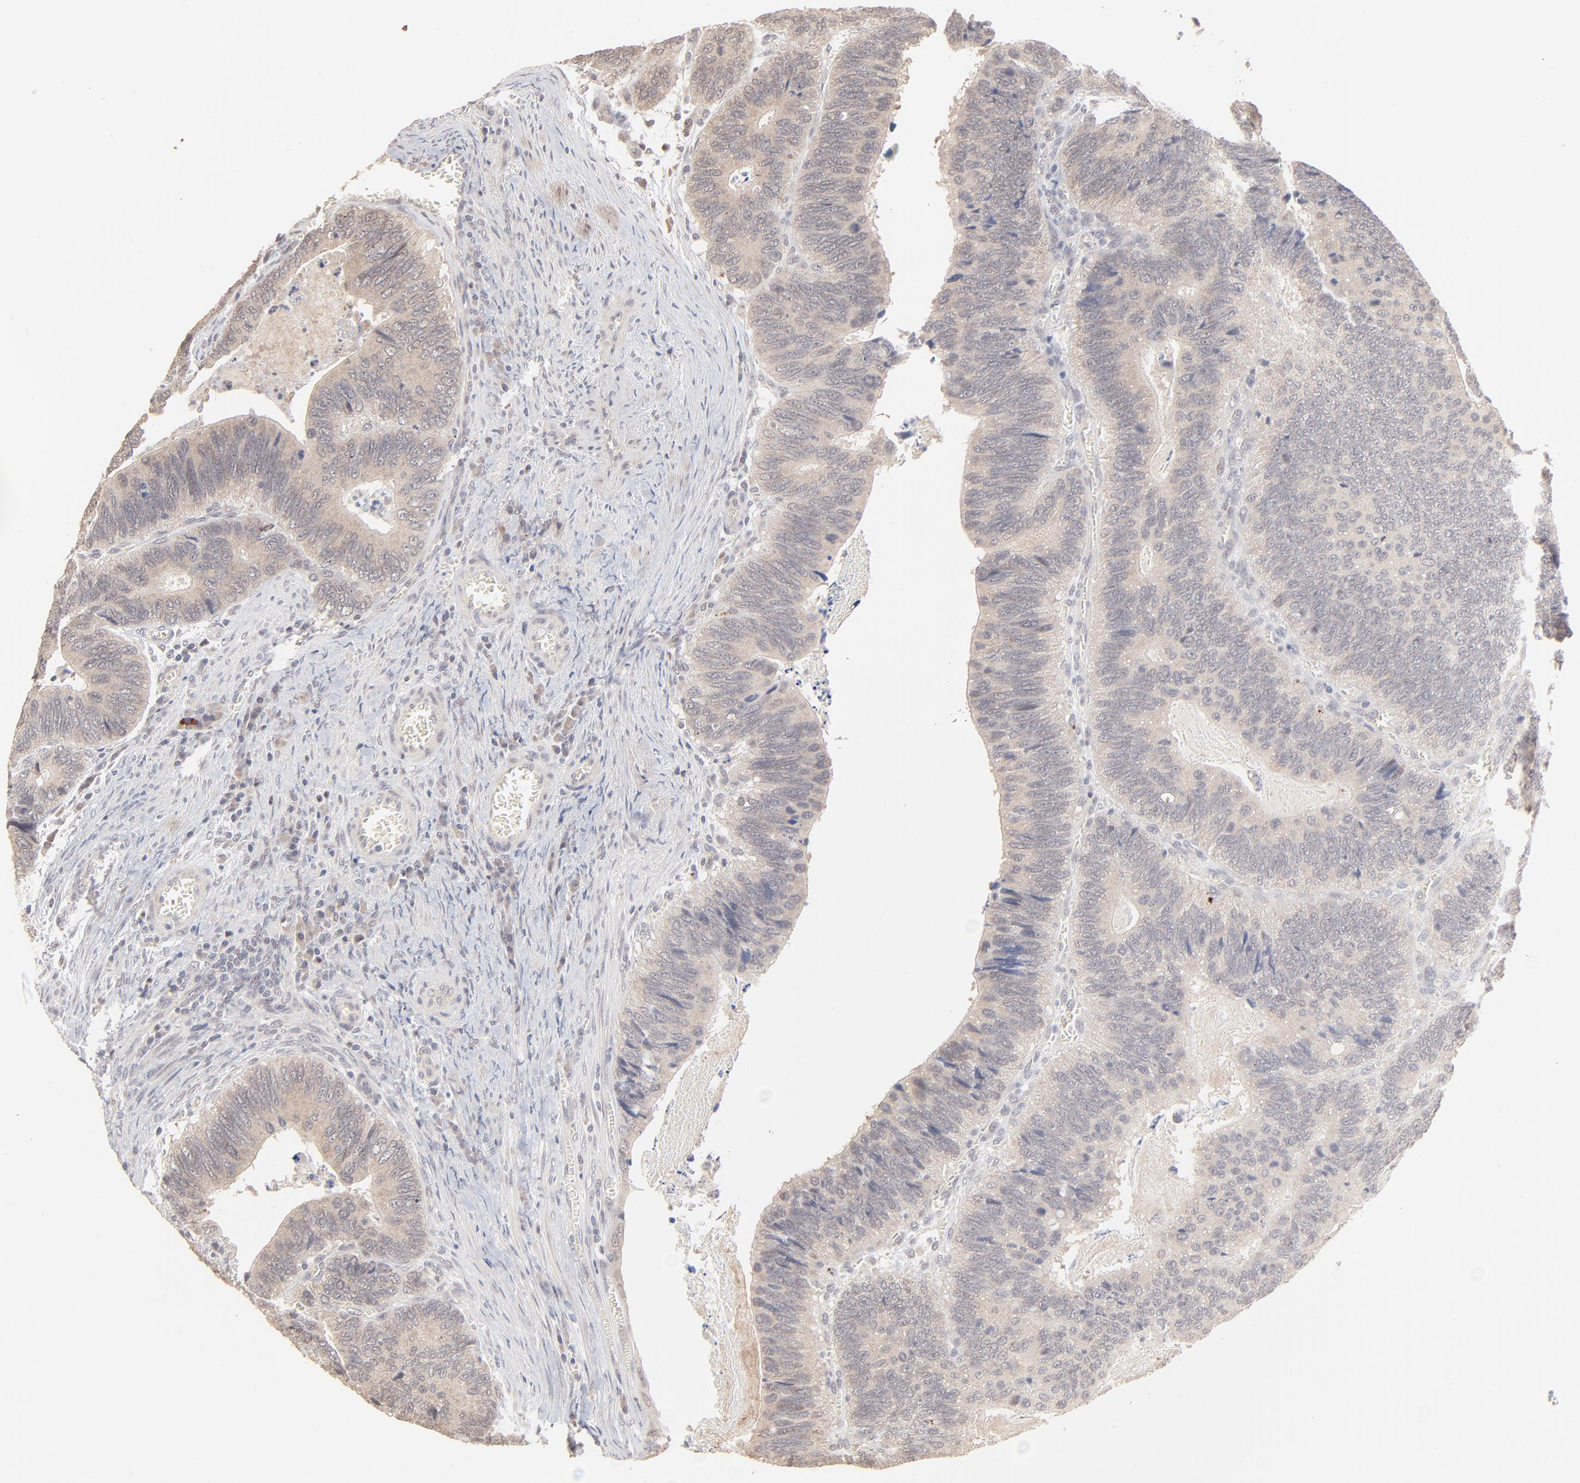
{"staining": {"intensity": "weak", "quantity": "25%-75%", "location": "cytoplasmic/membranous"}, "tissue": "colorectal cancer", "cell_type": "Tumor cells", "image_type": "cancer", "snomed": [{"axis": "morphology", "description": "Adenocarcinoma, NOS"}, {"axis": "topography", "description": "Colon"}], "caption": "Immunohistochemistry histopathology image of neoplastic tissue: human colorectal cancer stained using IHC displays low levels of weak protein expression localized specifically in the cytoplasmic/membranous of tumor cells, appearing as a cytoplasmic/membranous brown color.", "gene": "MSL2", "patient": {"sex": "male", "age": 72}}